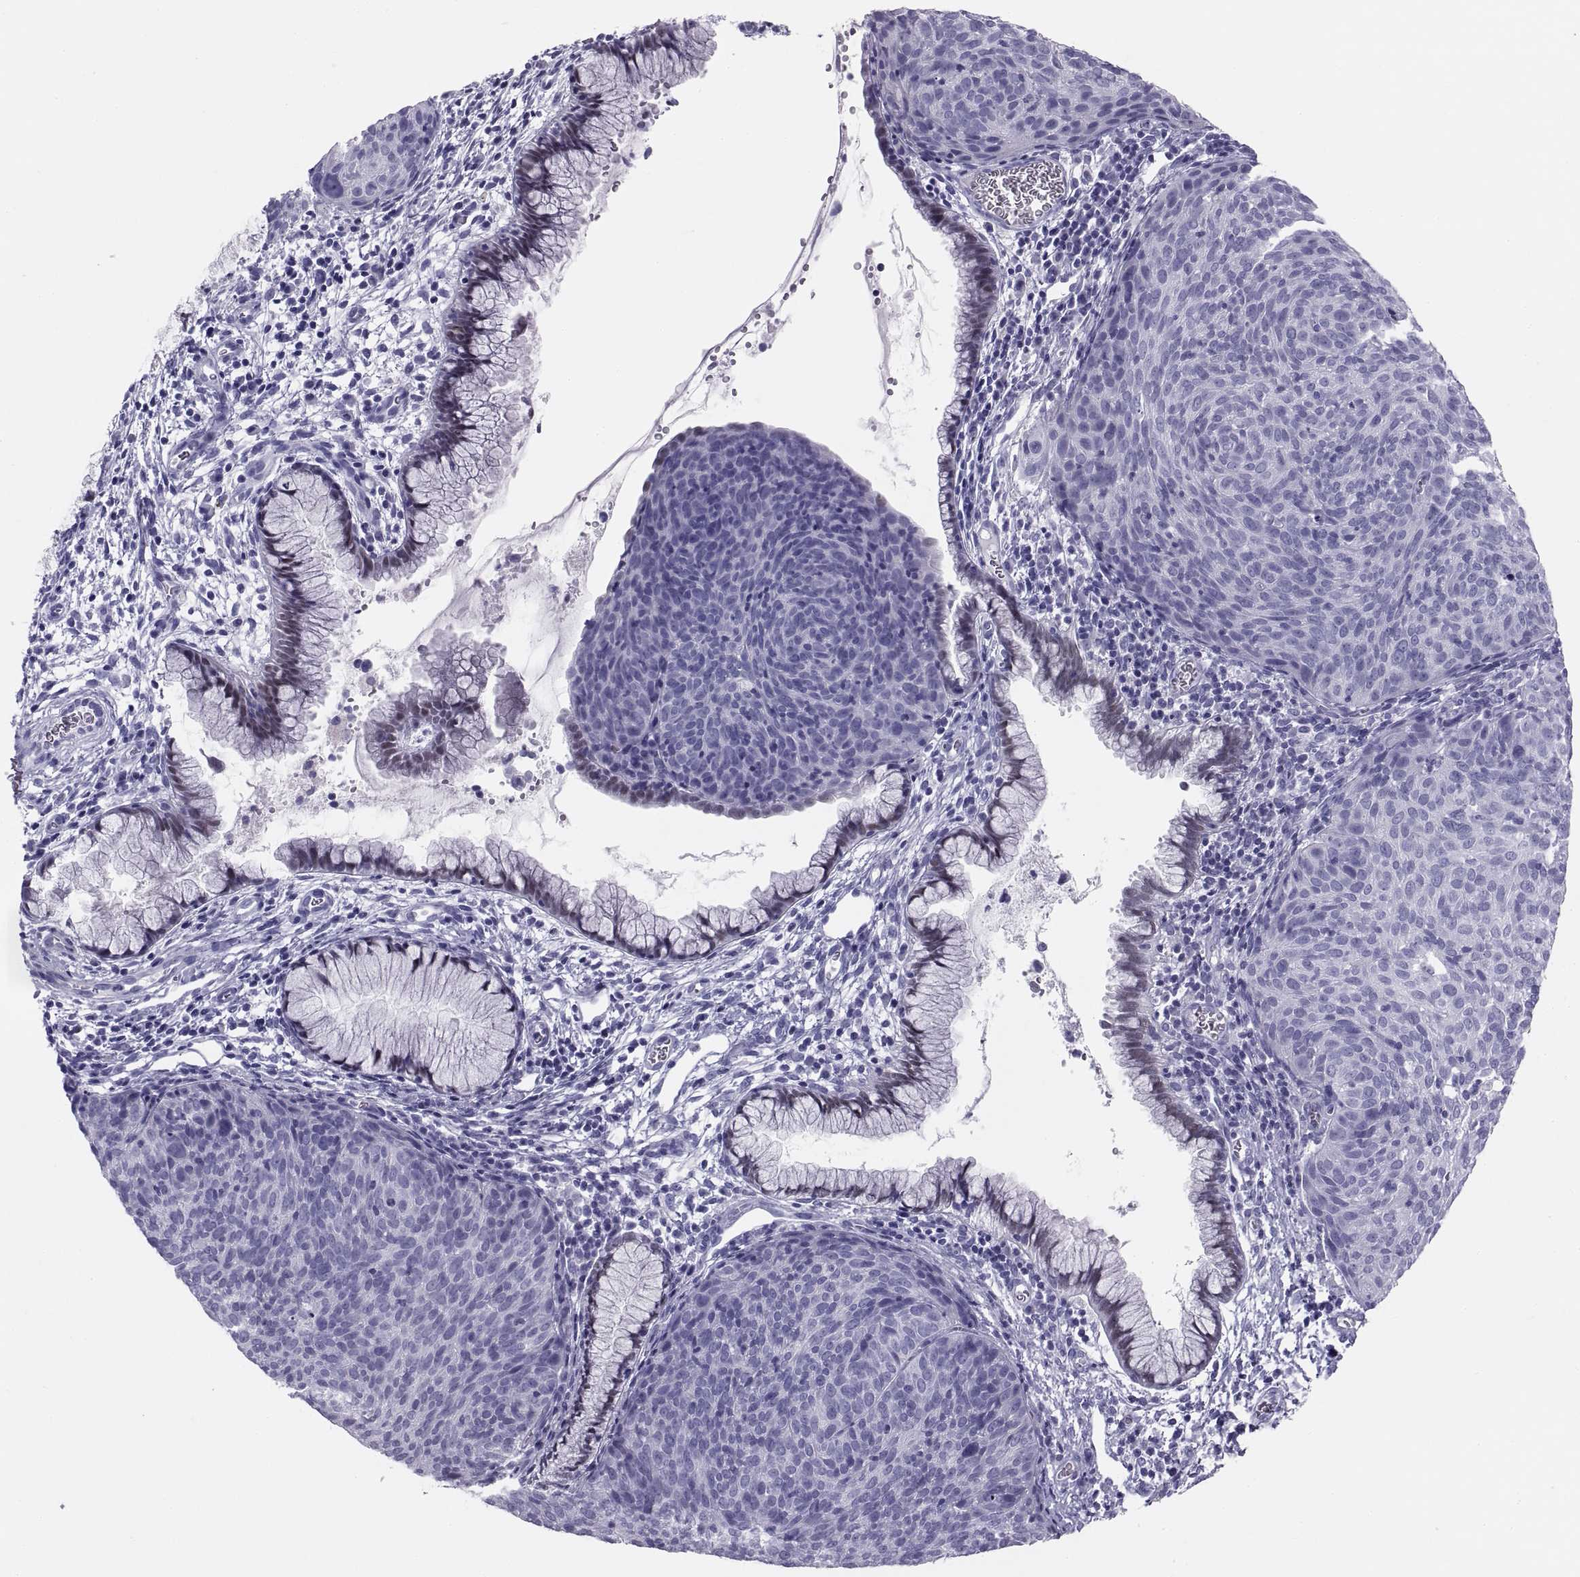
{"staining": {"intensity": "negative", "quantity": "none", "location": "none"}, "tissue": "cervical cancer", "cell_type": "Tumor cells", "image_type": "cancer", "snomed": [{"axis": "morphology", "description": "Squamous cell carcinoma, NOS"}, {"axis": "topography", "description": "Cervix"}], "caption": "Tumor cells are negative for brown protein staining in cervical cancer. (DAB (3,3'-diaminobenzidine) immunohistochemistry, high magnification).", "gene": "PAX2", "patient": {"sex": "female", "age": 39}}